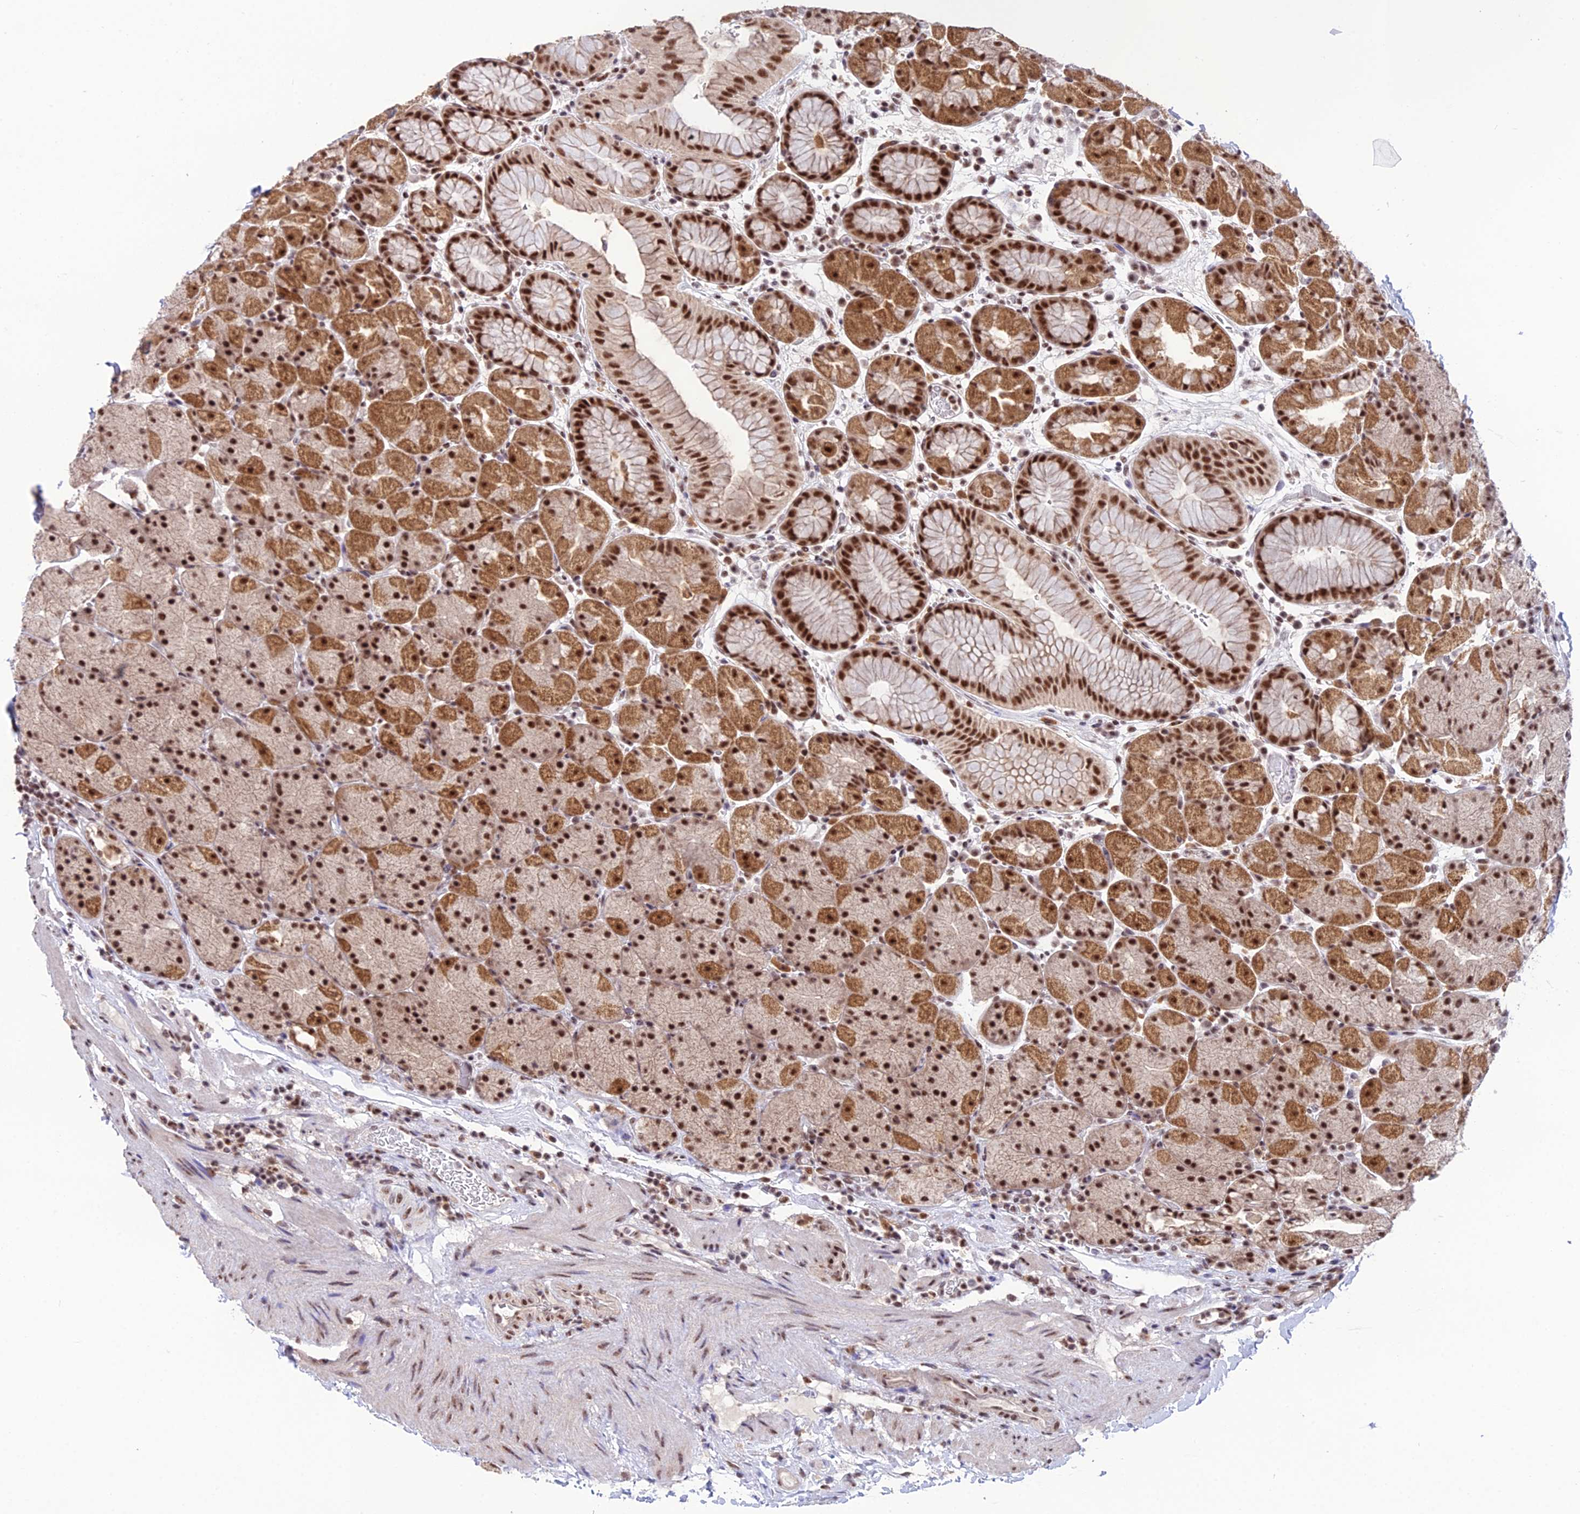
{"staining": {"intensity": "moderate", "quantity": ">75%", "location": "cytoplasmic/membranous,nuclear"}, "tissue": "stomach", "cell_type": "Glandular cells", "image_type": "normal", "snomed": [{"axis": "morphology", "description": "Normal tissue, NOS"}, {"axis": "topography", "description": "Stomach, upper"}, {"axis": "topography", "description": "Stomach, lower"}], "caption": "A medium amount of moderate cytoplasmic/membranous,nuclear expression is present in about >75% of glandular cells in normal stomach.", "gene": "THOC7", "patient": {"sex": "male", "age": 67}}